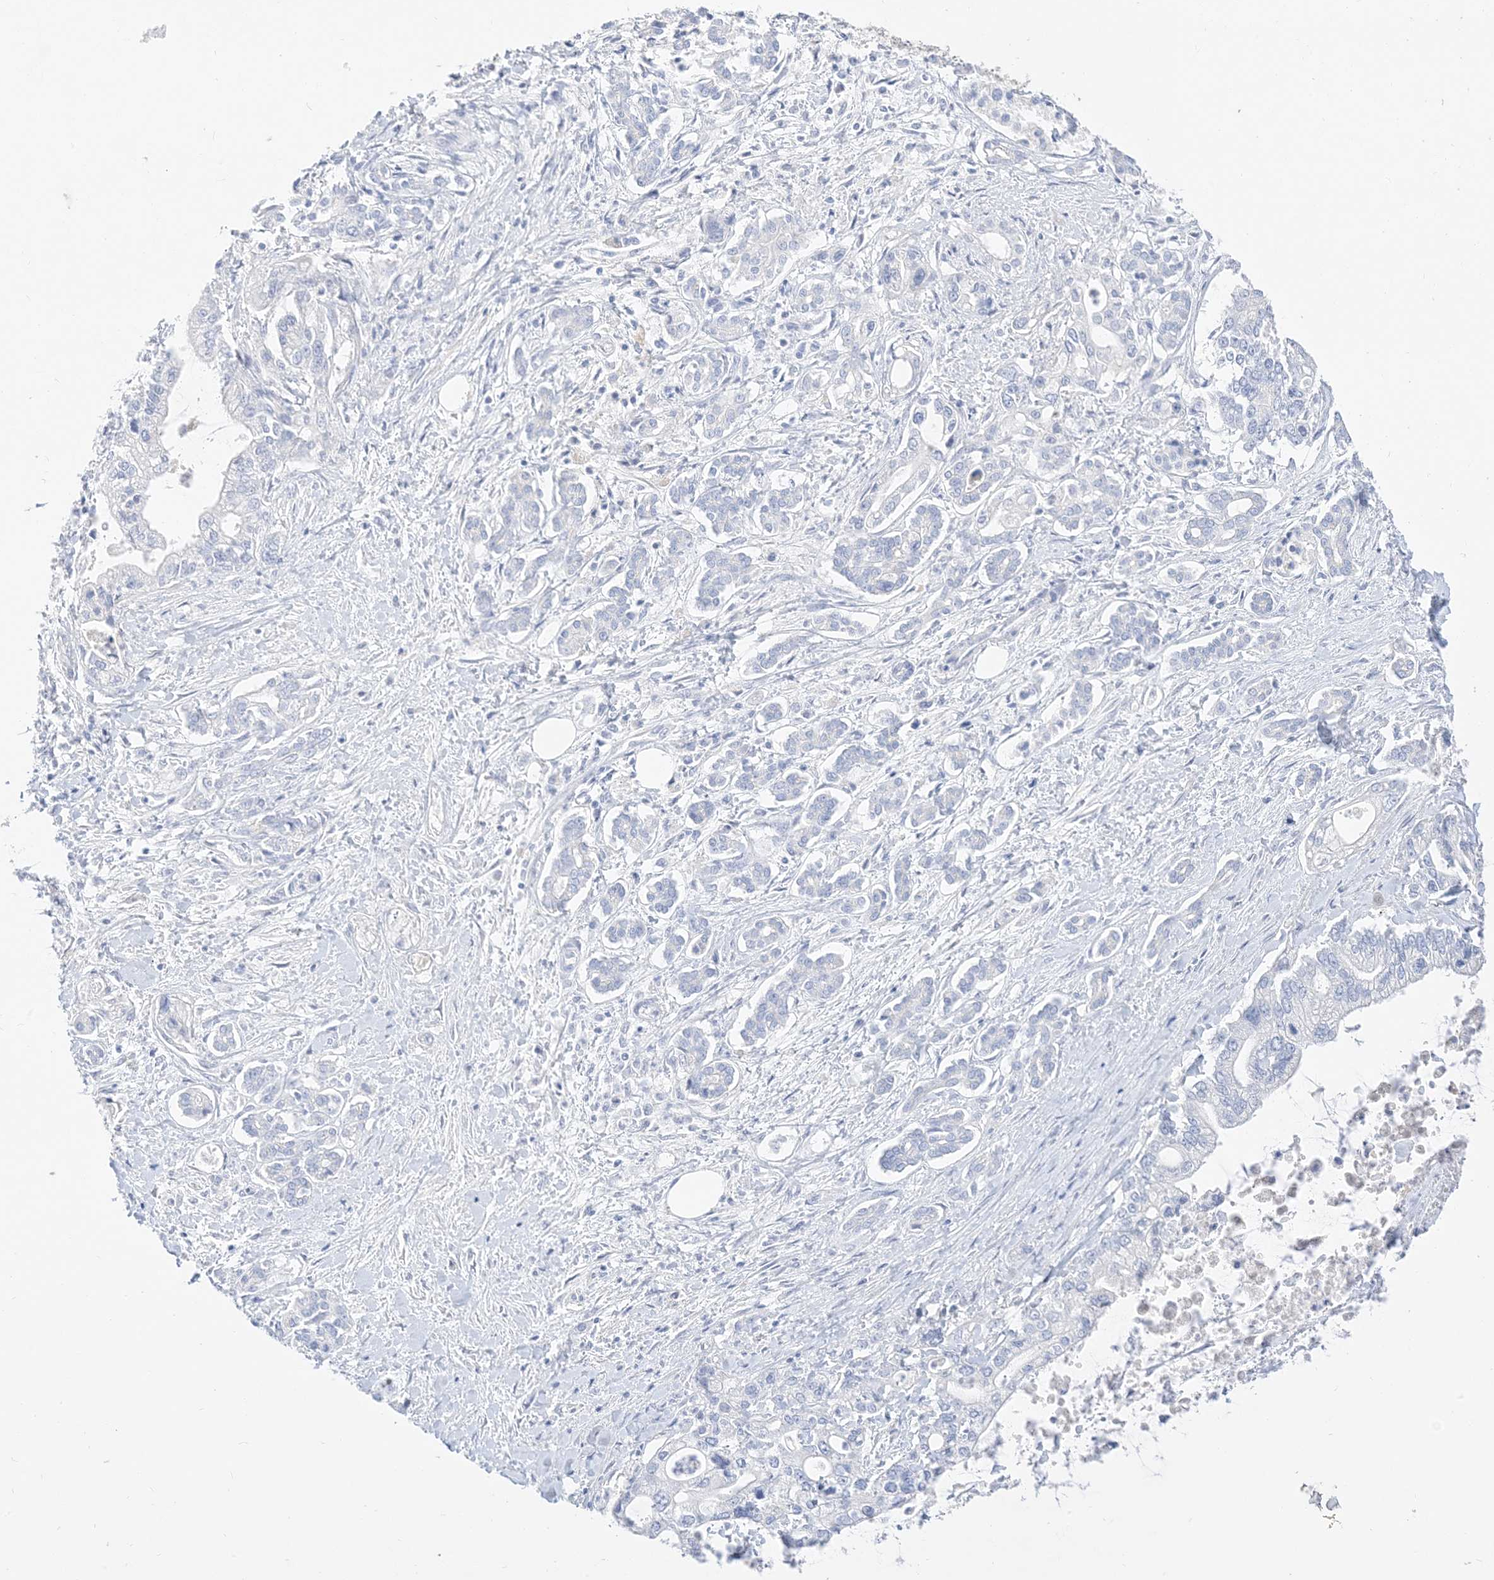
{"staining": {"intensity": "negative", "quantity": "none", "location": "none"}, "tissue": "pancreatic cancer", "cell_type": "Tumor cells", "image_type": "cancer", "snomed": [{"axis": "morphology", "description": "Adenocarcinoma, NOS"}, {"axis": "topography", "description": "Pancreas"}], "caption": "This is a micrograph of immunohistochemistry (IHC) staining of pancreatic cancer (adenocarcinoma), which shows no staining in tumor cells. (IHC, brightfield microscopy, high magnification).", "gene": "MUC17", "patient": {"sex": "male", "age": 69}}